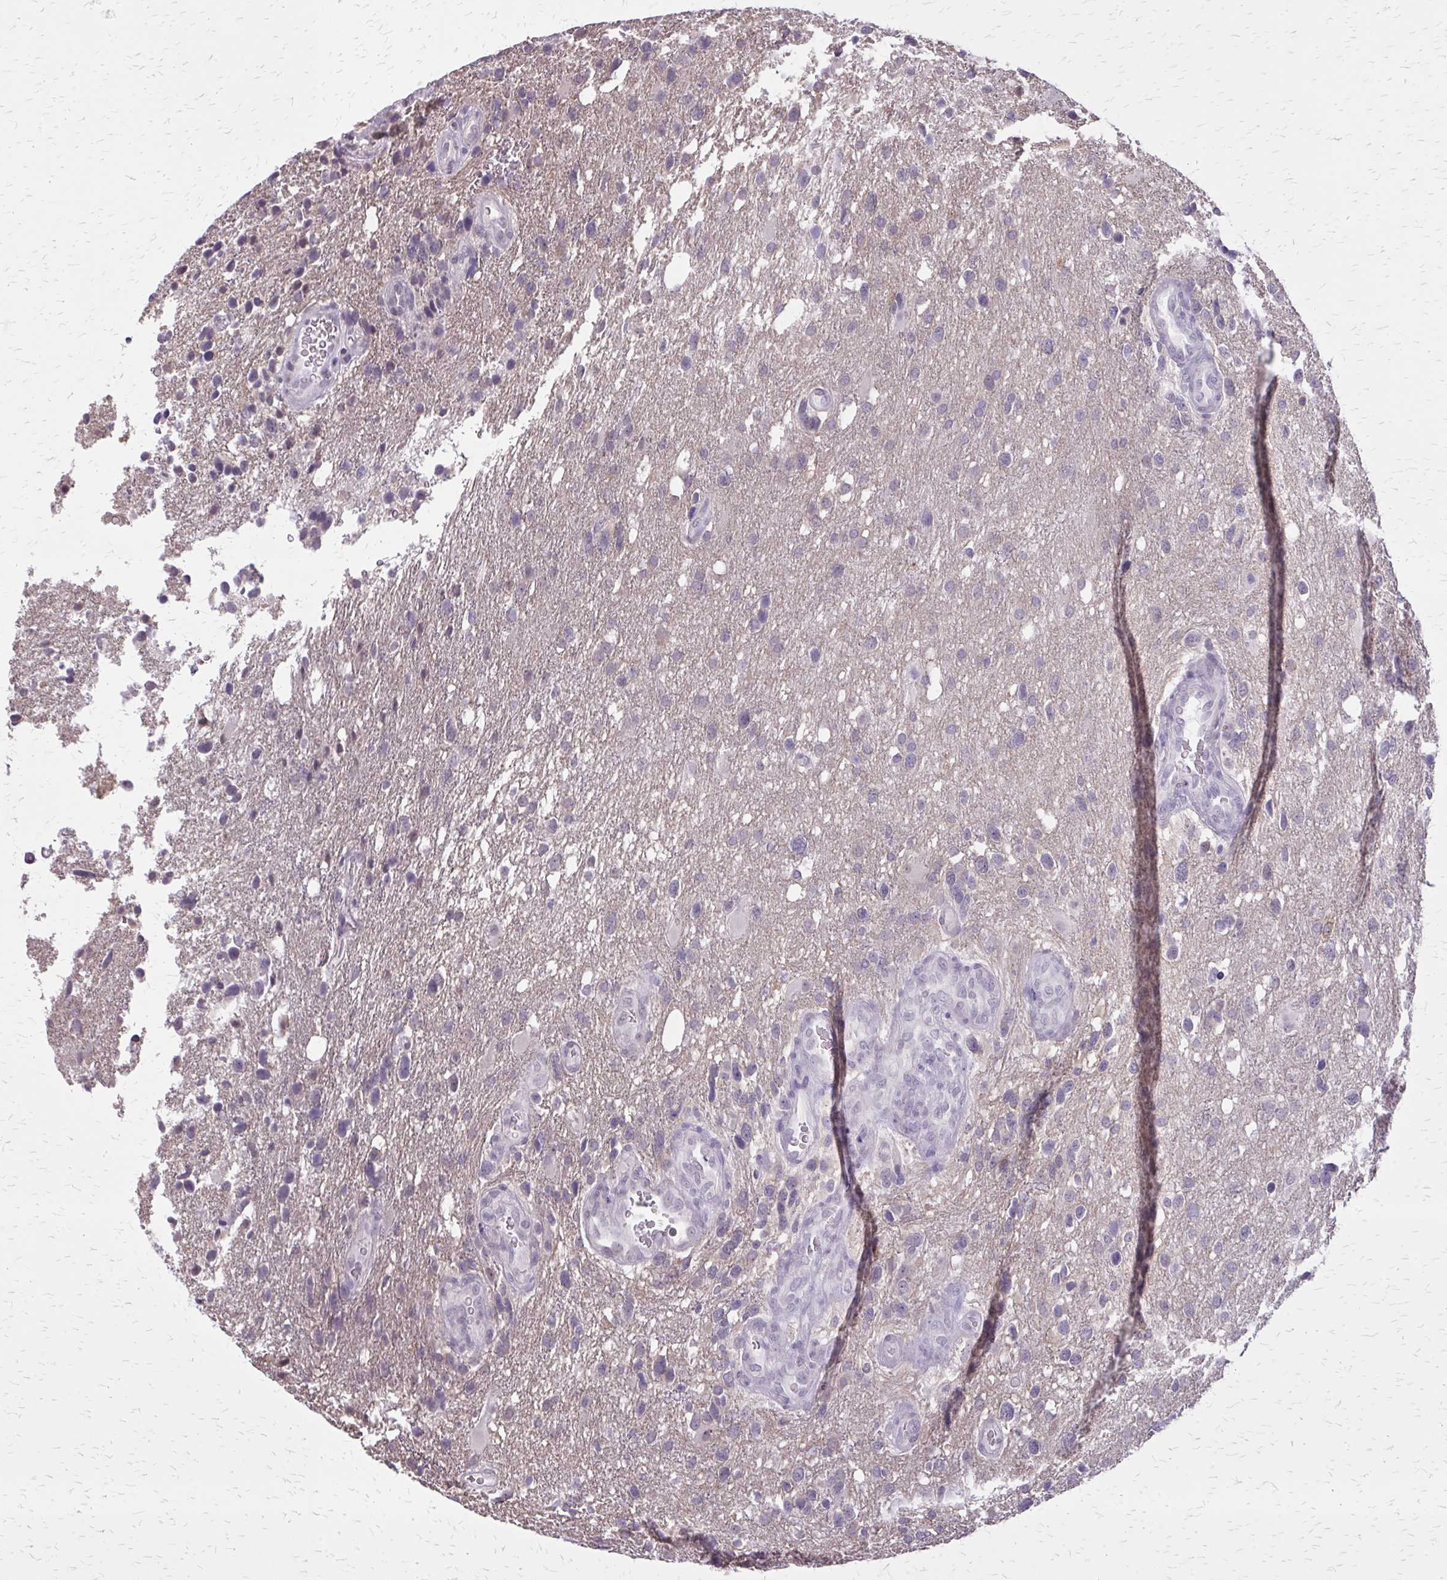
{"staining": {"intensity": "negative", "quantity": "none", "location": "none"}, "tissue": "glioma", "cell_type": "Tumor cells", "image_type": "cancer", "snomed": [{"axis": "morphology", "description": "Glioma, malignant, High grade"}, {"axis": "topography", "description": "Brain"}], "caption": "Photomicrograph shows no significant protein staining in tumor cells of glioma.", "gene": "PLCB1", "patient": {"sex": "female", "age": 58}}